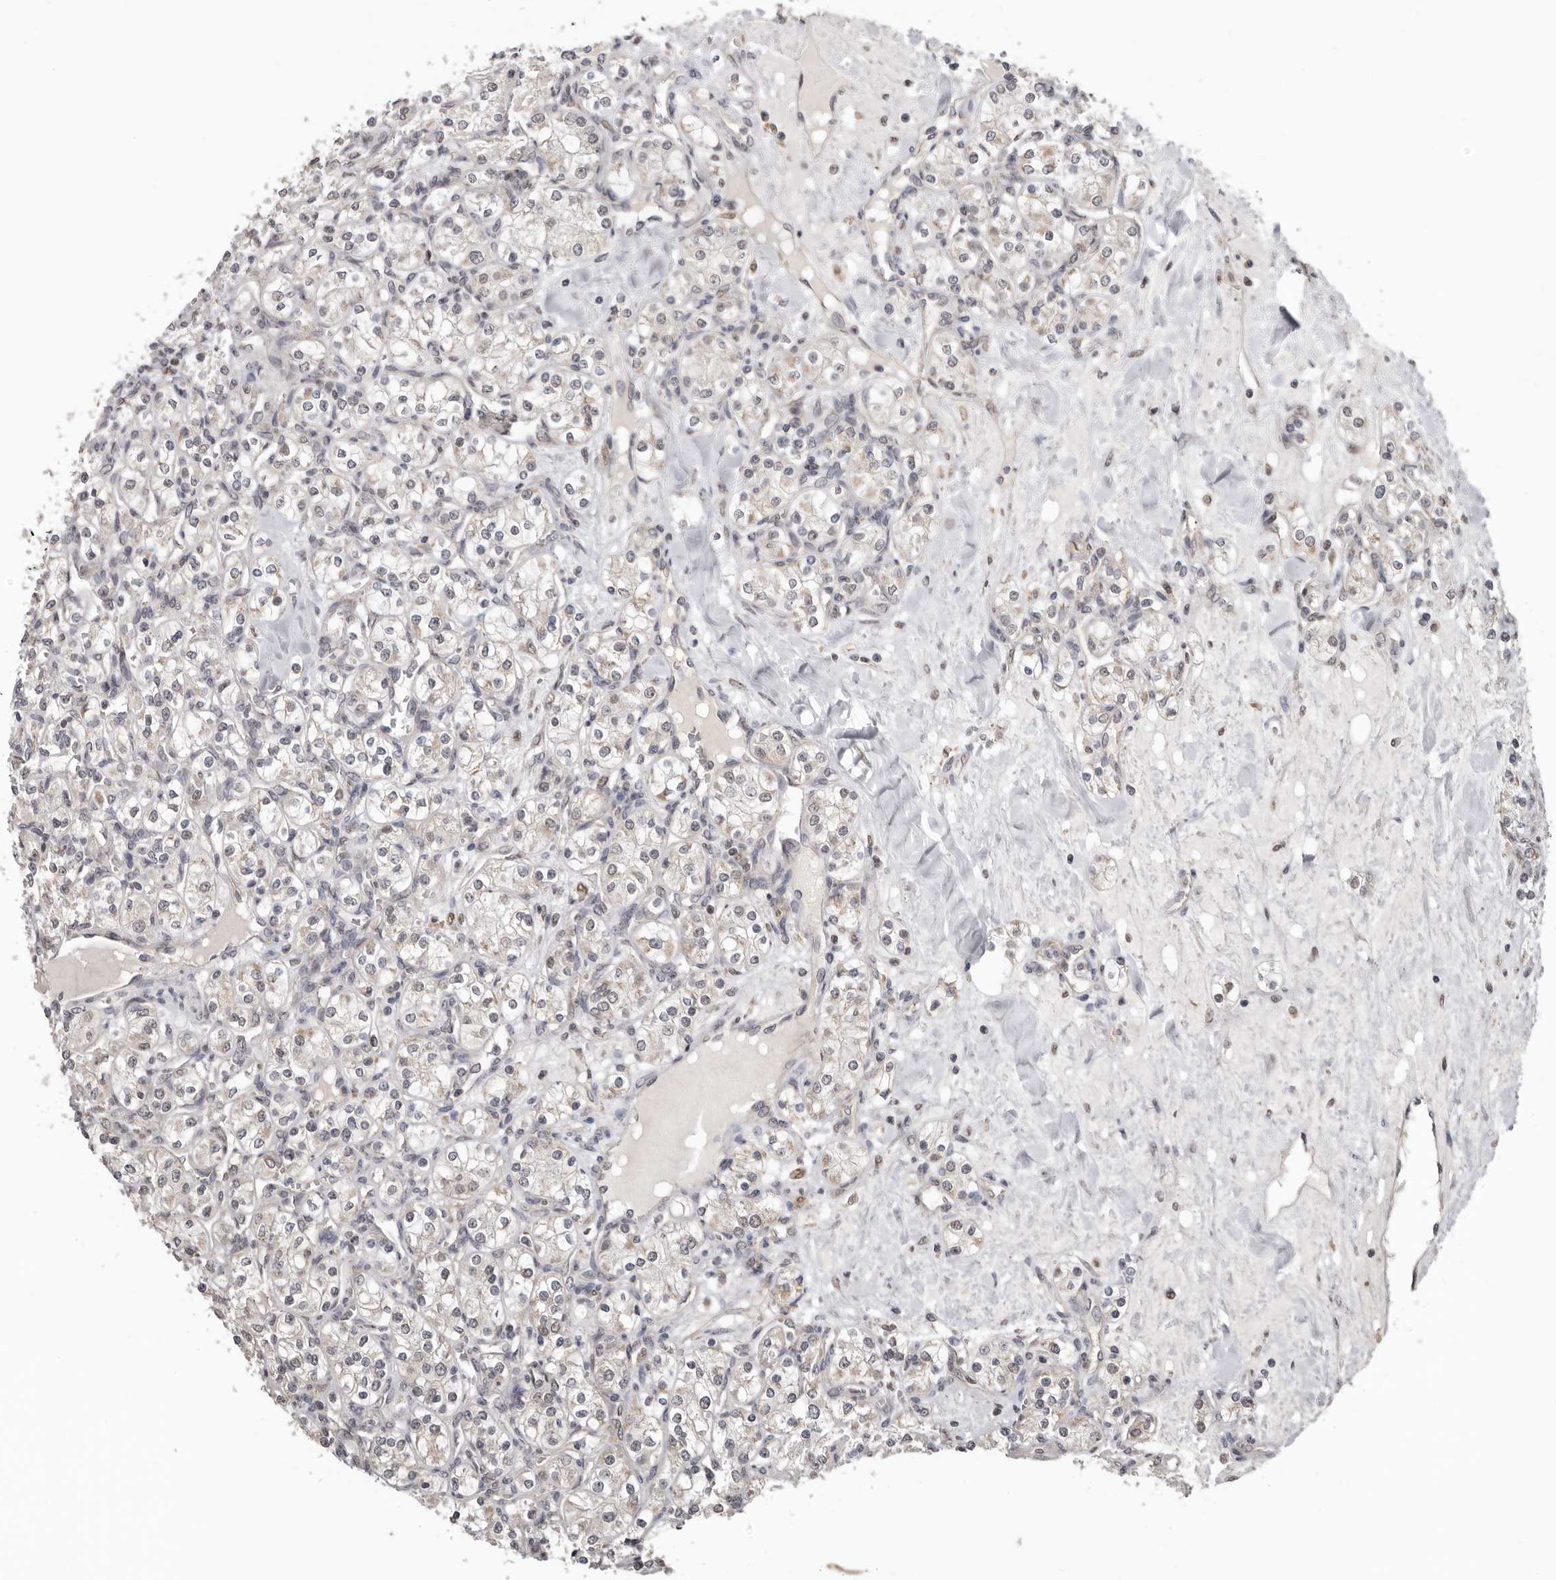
{"staining": {"intensity": "weak", "quantity": "25%-75%", "location": "nuclear"}, "tissue": "renal cancer", "cell_type": "Tumor cells", "image_type": "cancer", "snomed": [{"axis": "morphology", "description": "Adenocarcinoma, NOS"}, {"axis": "topography", "description": "Kidney"}], "caption": "Approximately 25%-75% of tumor cells in renal adenocarcinoma show weak nuclear protein positivity as visualized by brown immunohistochemical staining.", "gene": "MOGAT2", "patient": {"sex": "male", "age": 77}}